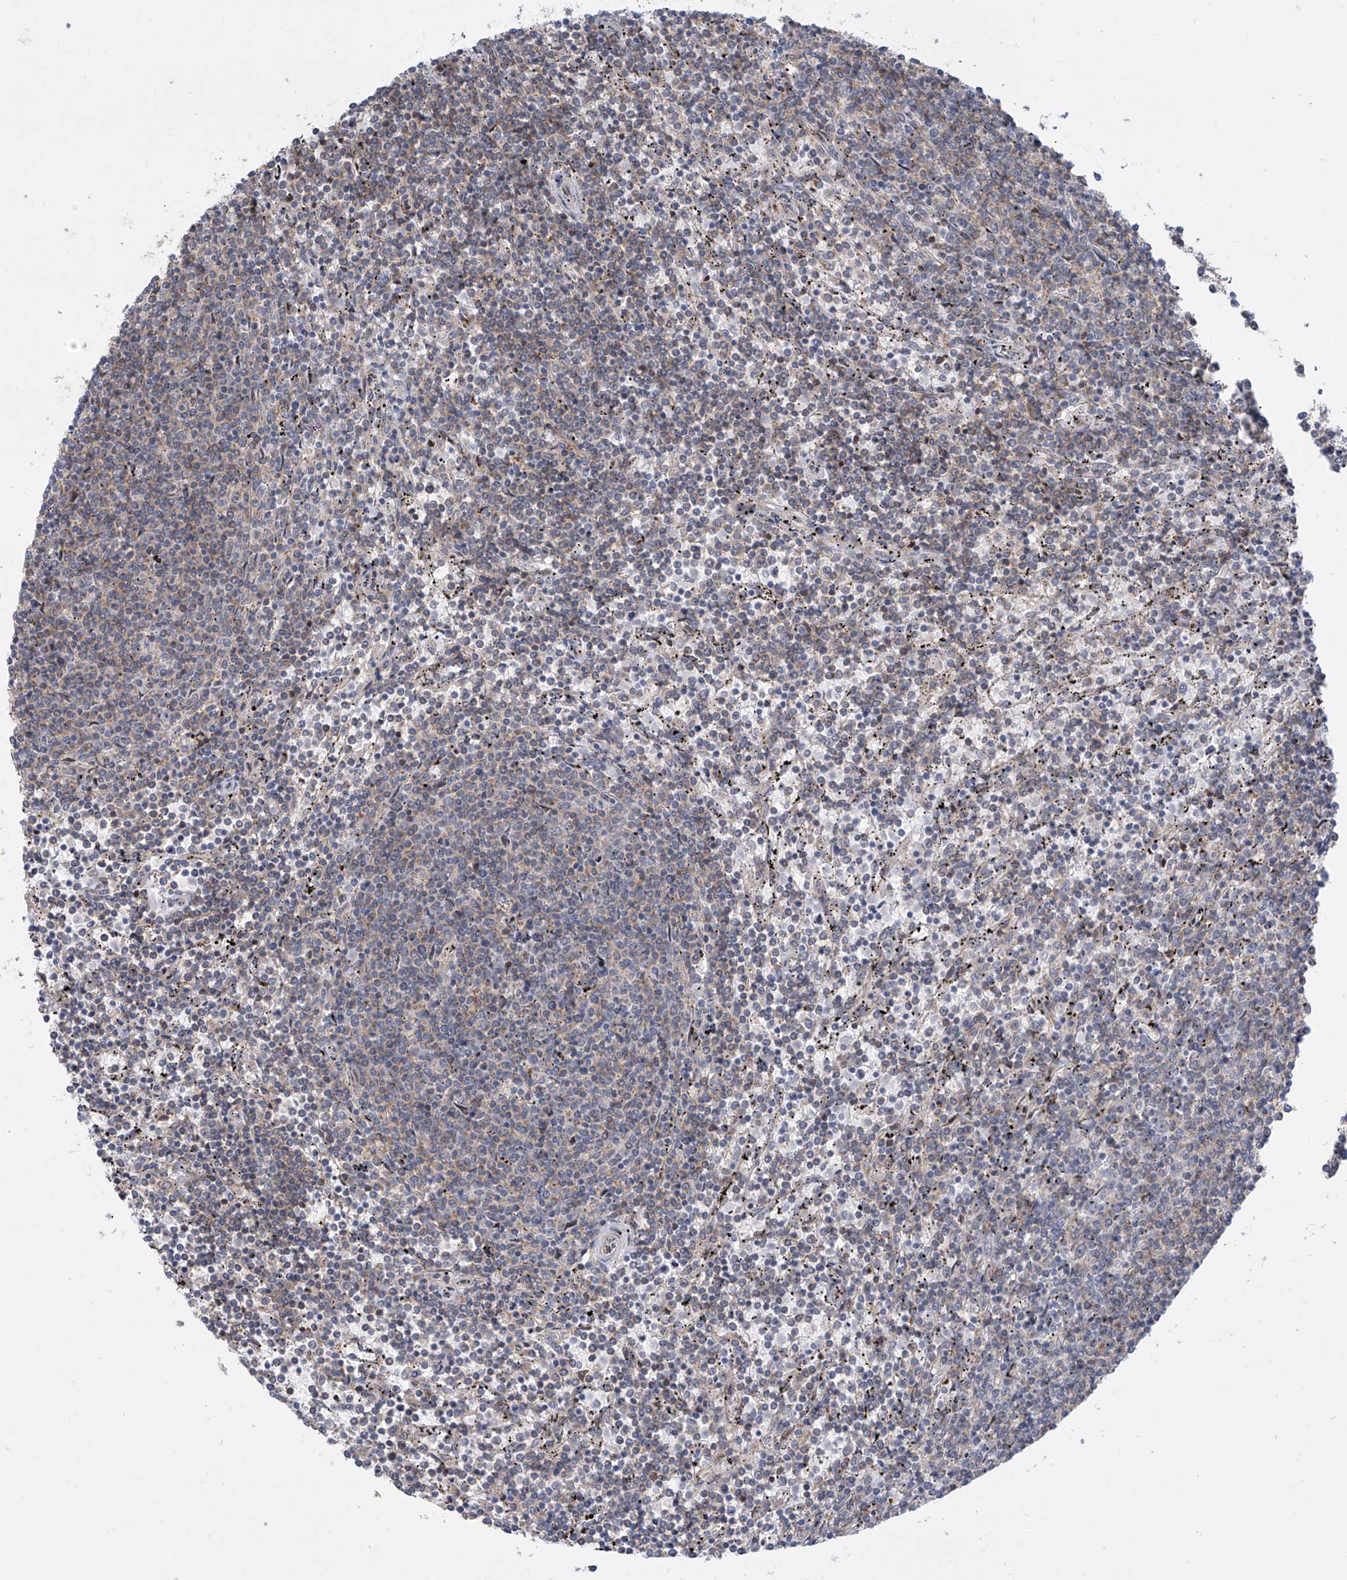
{"staining": {"intensity": "negative", "quantity": "none", "location": "none"}, "tissue": "lymphoma", "cell_type": "Tumor cells", "image_type": "cancer", "snomed": [{"axis": "morphology", "description": "Malignant lymphoma, non-Hodgkin's type, Low grade"}, {"axis": "topography", "description": "Spleen"}], "caption": "Photomicrograph shows no significant protein staining in tumor cells of lymphoma.", "gene": "LRRC1", "patient": {"sex": "female", "age": 50}}